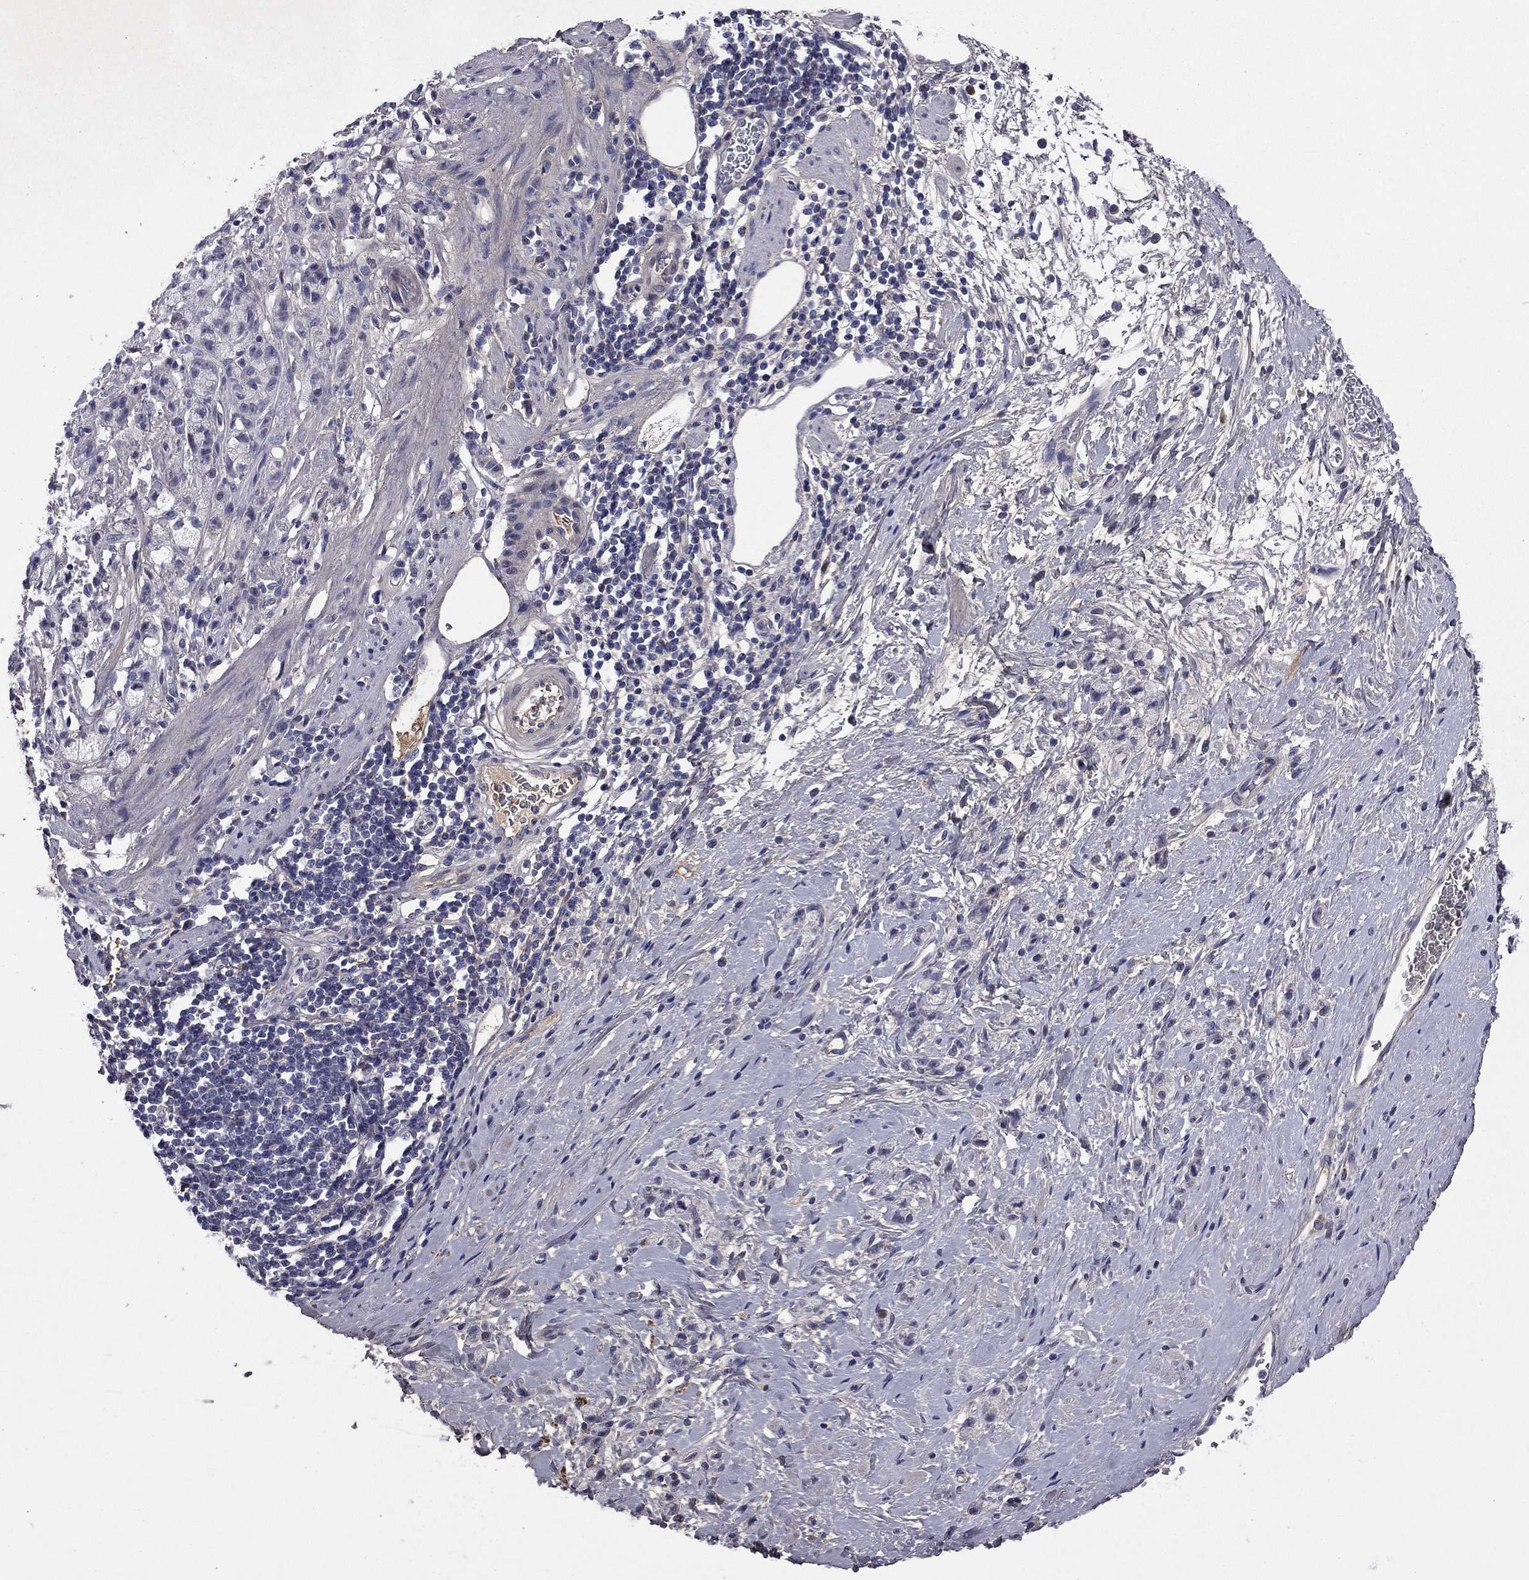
{"staining": {"intensity": "negative", "quantity": "none", "location": "none"}, "tissue": "stomach cancer", "cell_type": "Tumor cells", "image_type": "cancer", "snomed": [{"axis": "morphology", "description": "Adenocarcinoma, NOS"}, {"axis": "topography", "description": "Stomach"}], "caption": "This photomicrograph is of stomach cancer stained with immunohistochemistry (IHC) to label a protein in brown with the nuclei are counter-stained blue. There is no staining in tumor cells. (Stains: DAB IHC with hematoxylin counter stain, Microscopy: brightfield microscopy at high magnification).", "gene": "COL2A1", "patient": {"sex": "male", "age": 58}}